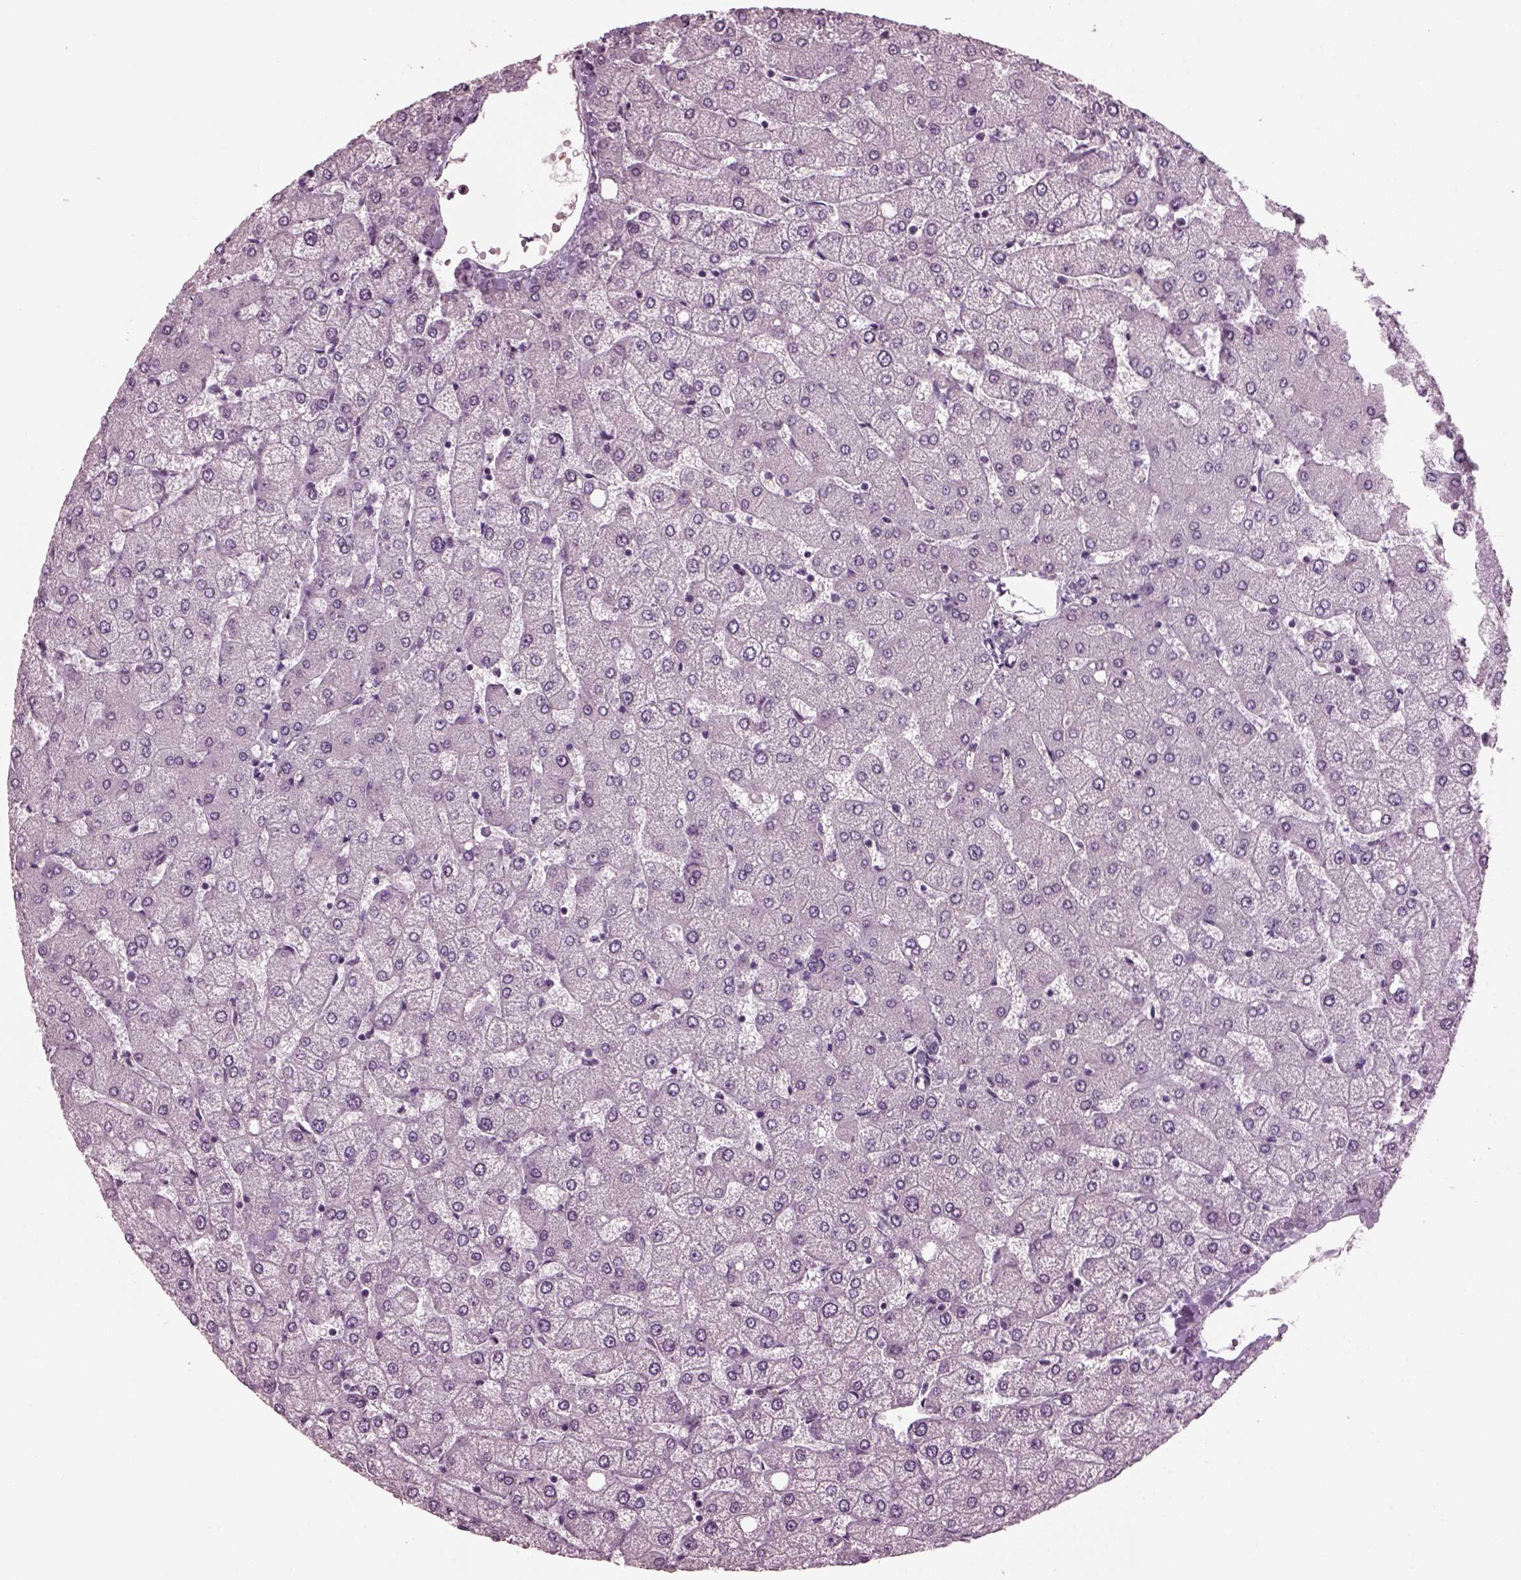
{"staining": {"intensity": "negative", "quantity": "none", "location": "none"}, "tissue": "liver", "cell_type": "Cholangiocytes", "image_type": "normal", "snomed": [{"axis": "morphology", "description": "Normal tissue, NOS"}, {"axis": "topography", "description": "Liver"}], "caption": "This image is of unremarkable liver stained with IHC to label a protein in brown with the nuclei are counter-stained blue. There is no staining in cholangiocytes.", "gene": "DPYSL5", "patient": {"sex": "female", "age": 54}}